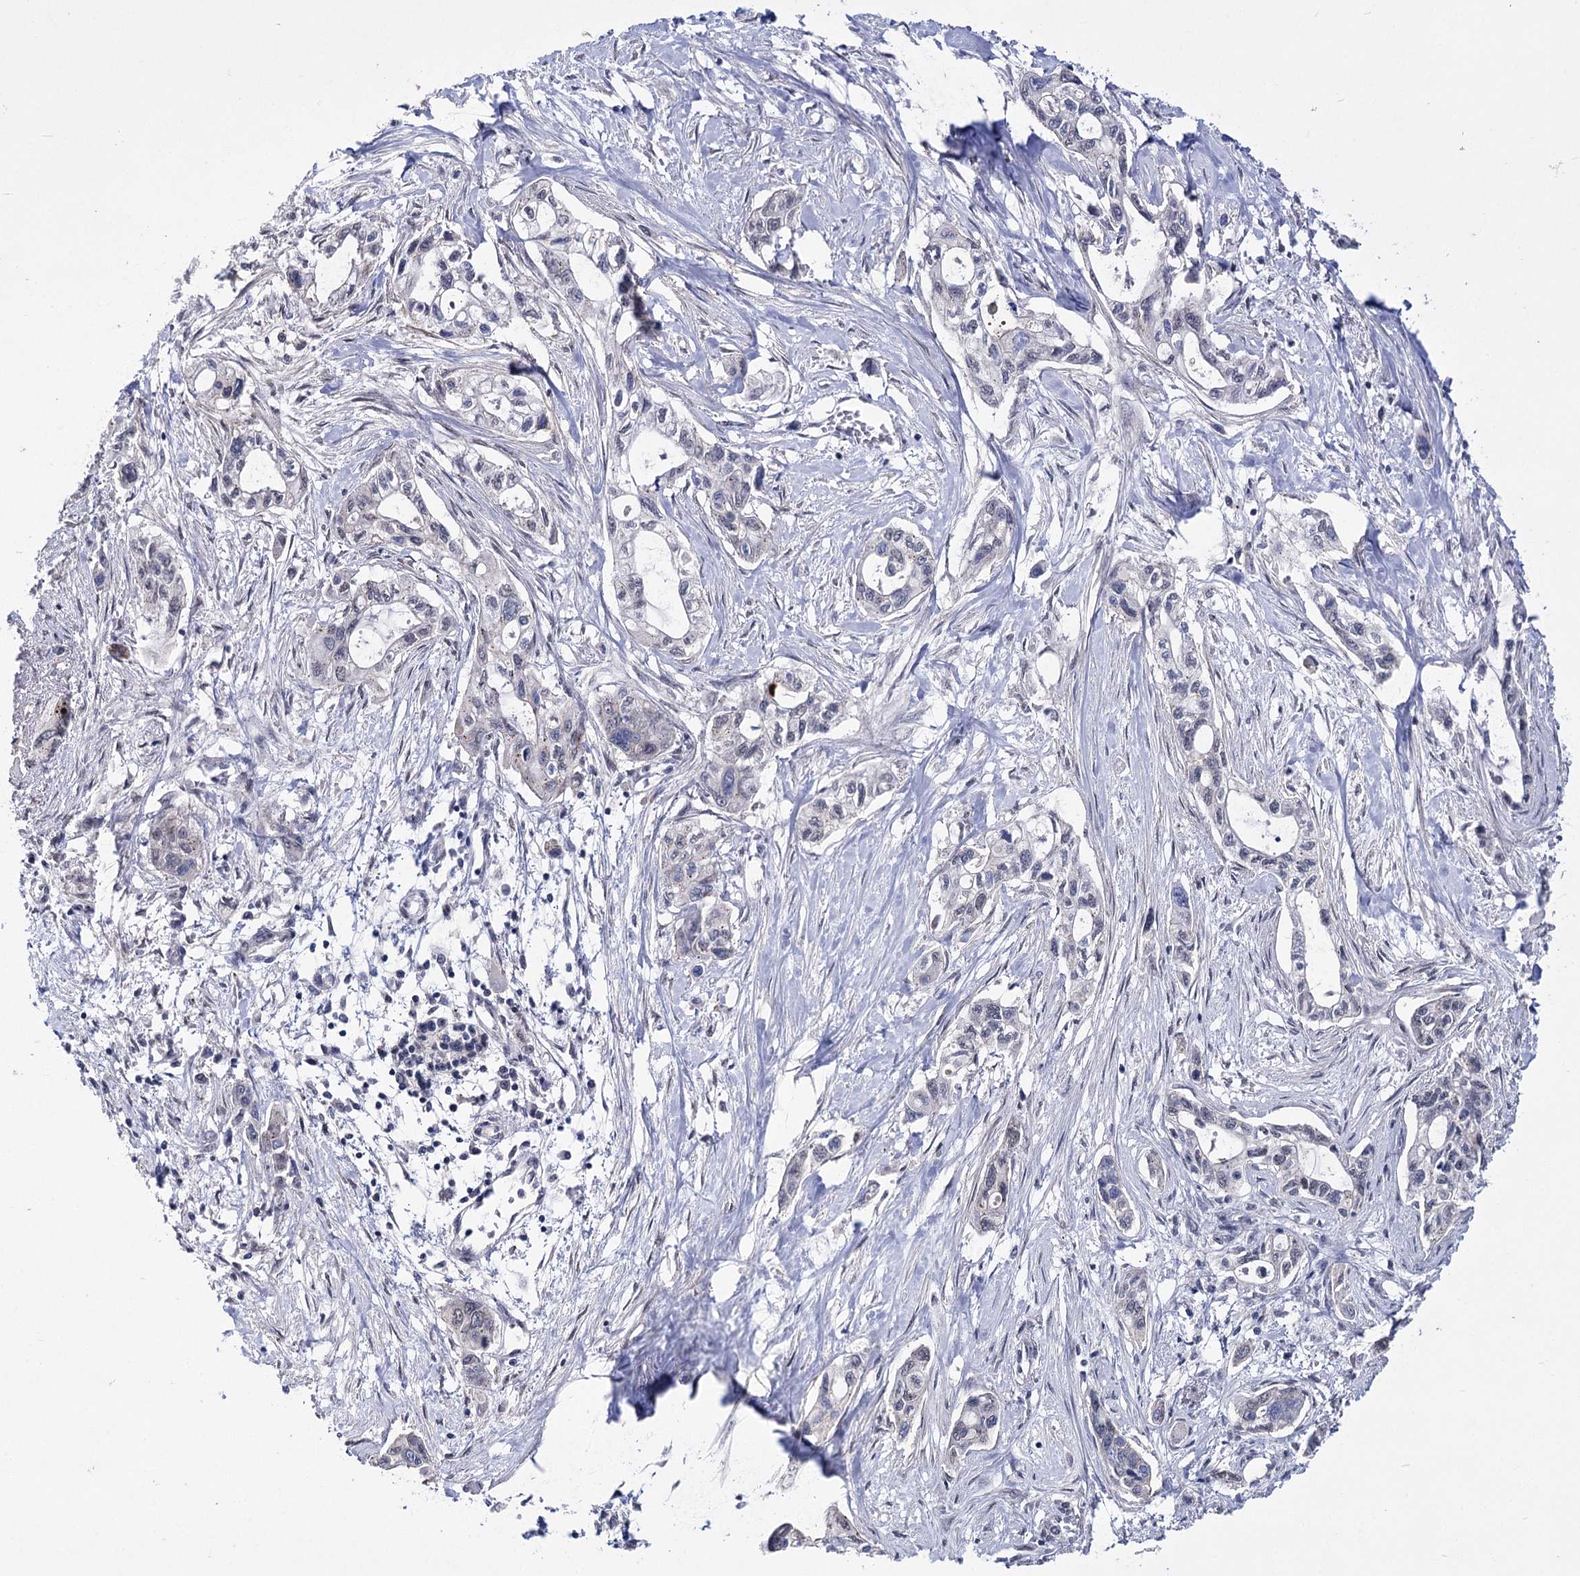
{"staining": {"intensity": "negative", "quantity": "none", "location": "none"}, "tissue": "pancreatic cancer", "cell_type": "Tumor cells", "image_type": "cancer", "snomed": [{"axis": "morphology", "description": "Adenocarcinoma, NOS"}, {"axis": "topography", "description": "Pancreas"}], "caption": "The micrograph exhibits no staining of tumor cells in adenocarcinoma (pancreatic).", "gene": "ATP10B", "patient": {"sex": "male", "age": 75}}